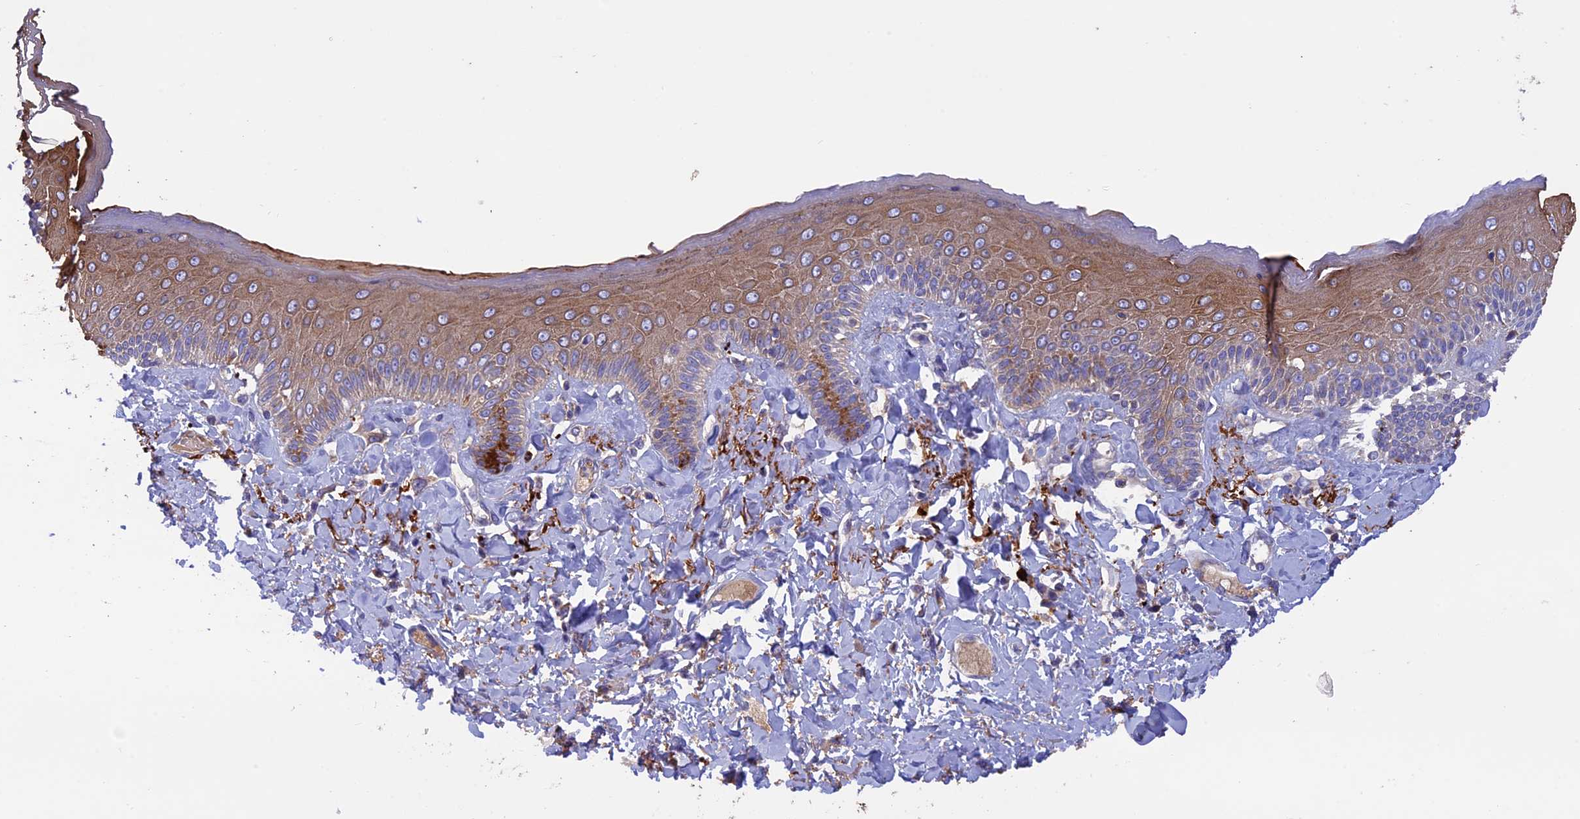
{"staining": {"intensity": "moderate", "quantity": "25%-75%", "location": "cytoplasmic/membranous"}, "tissue": "skin", "cell_type": "Epidermal cells", "image_type": "normal", "snomed": [{"axis": "morphology", "description": "Normal tissue, NOS"}, {"axis": "topography", "description": "Anal"}], "caption": "This histopathology image exhibits immunohistochemistry staining of benign human skin, with medium moderate cytoplasmic/membranous staining in approximately 25%-75% of epidermal cells.", "gene": "PTPN9", "patient": {"sex": "male", "age": 69}}